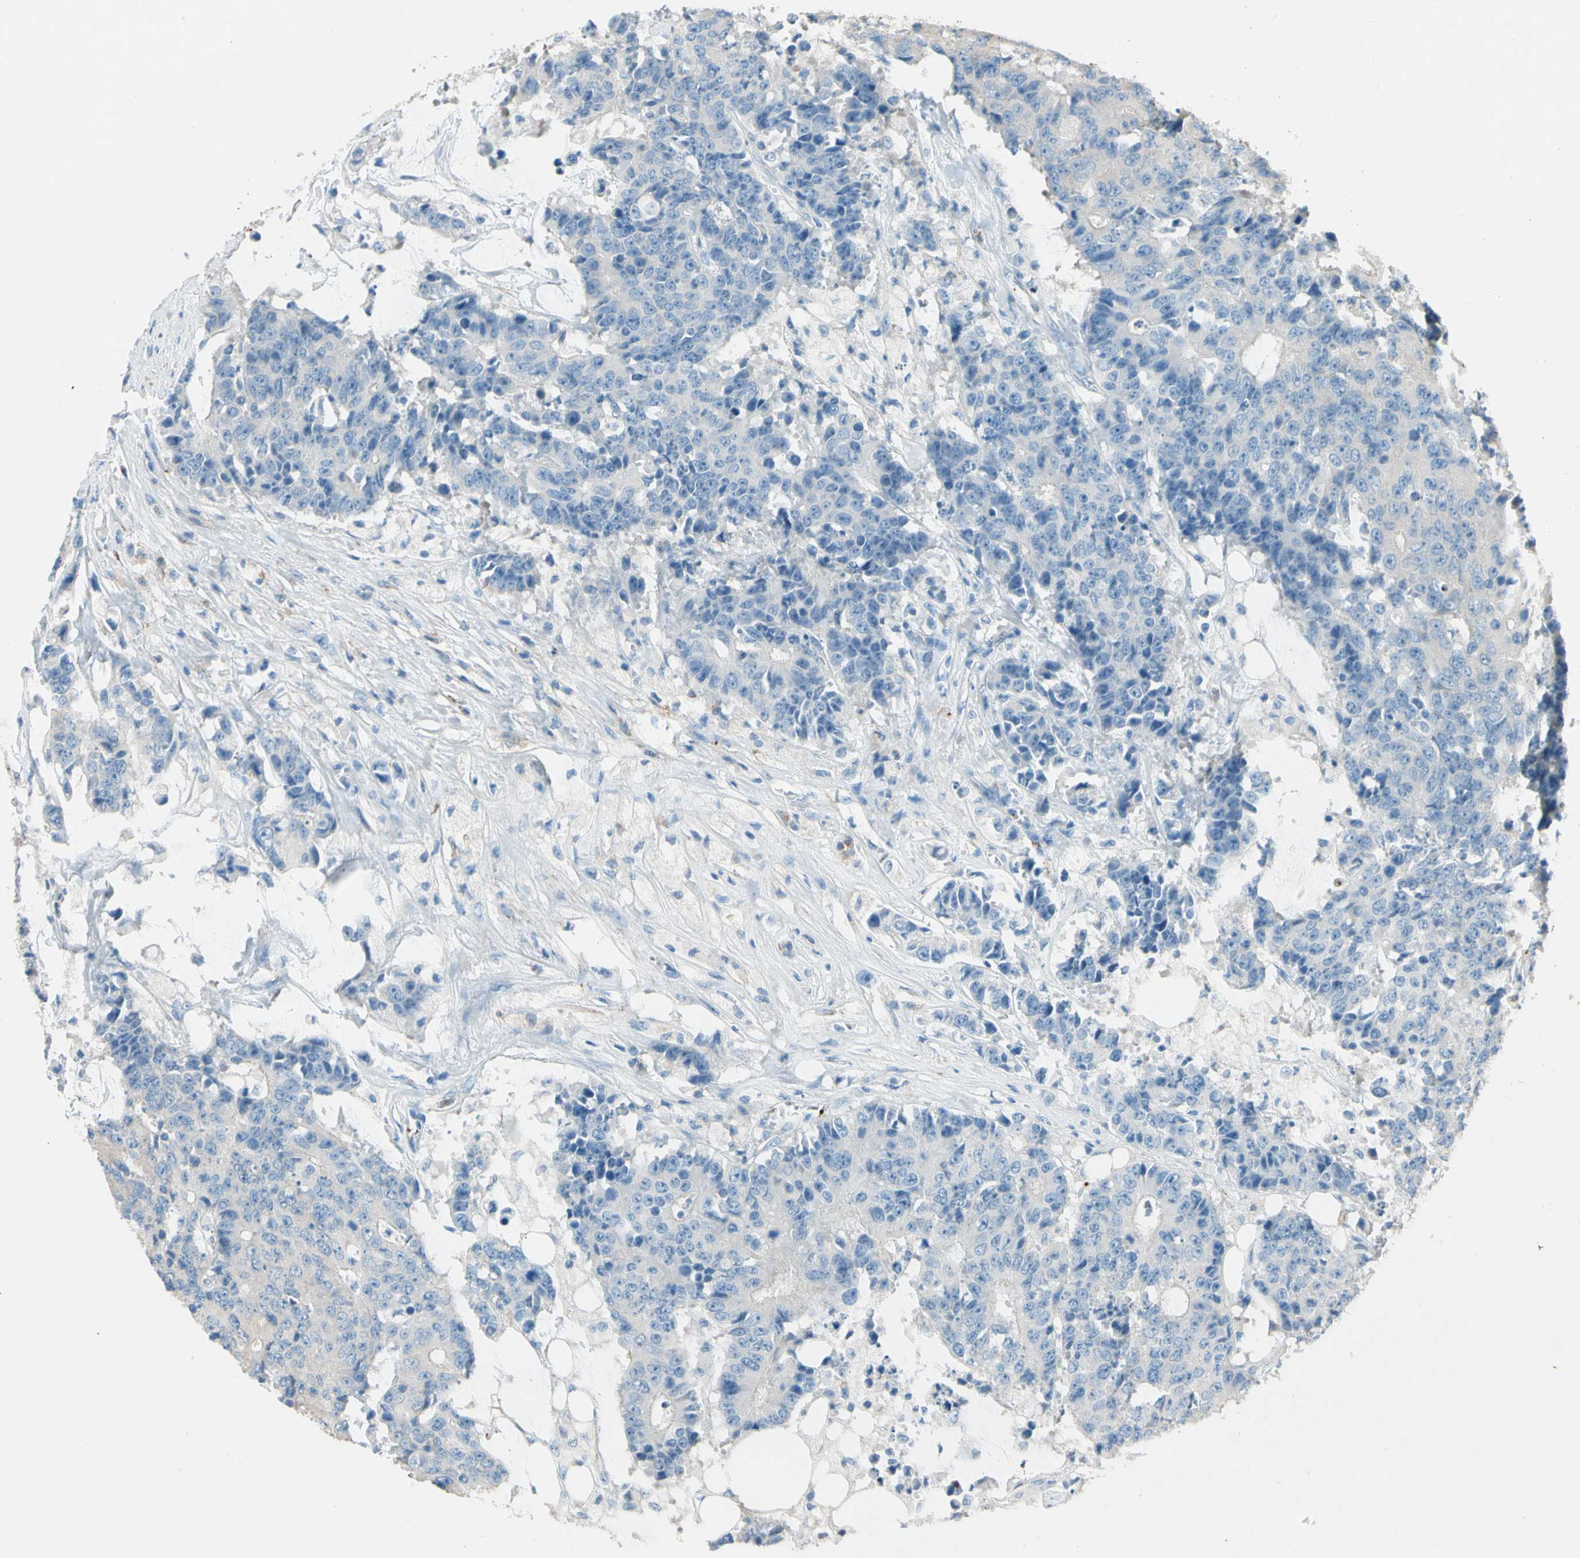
{"staining": {"intensity": "moderate", "quantity": ">75%", "location": "cytoplasmic/membranous"}, "tissue": "colorectal cancer", "cell_type": "Tumor cells", "image_type": "cancer", "snomed": [{"axis": "morphology", "description": "Adenocarcinoma, NOS"}, {"axis": "topography", "description": "Colon"}], "caption": "Brown immunohistochemical staining in human adenocarcinoma (colorectal) reveals moderate cytoplasmic/membranous expression in approximately >75% of tumor cells.", "gene": "LY6G6F", "patient": {"sex": "female", "age": 86}}